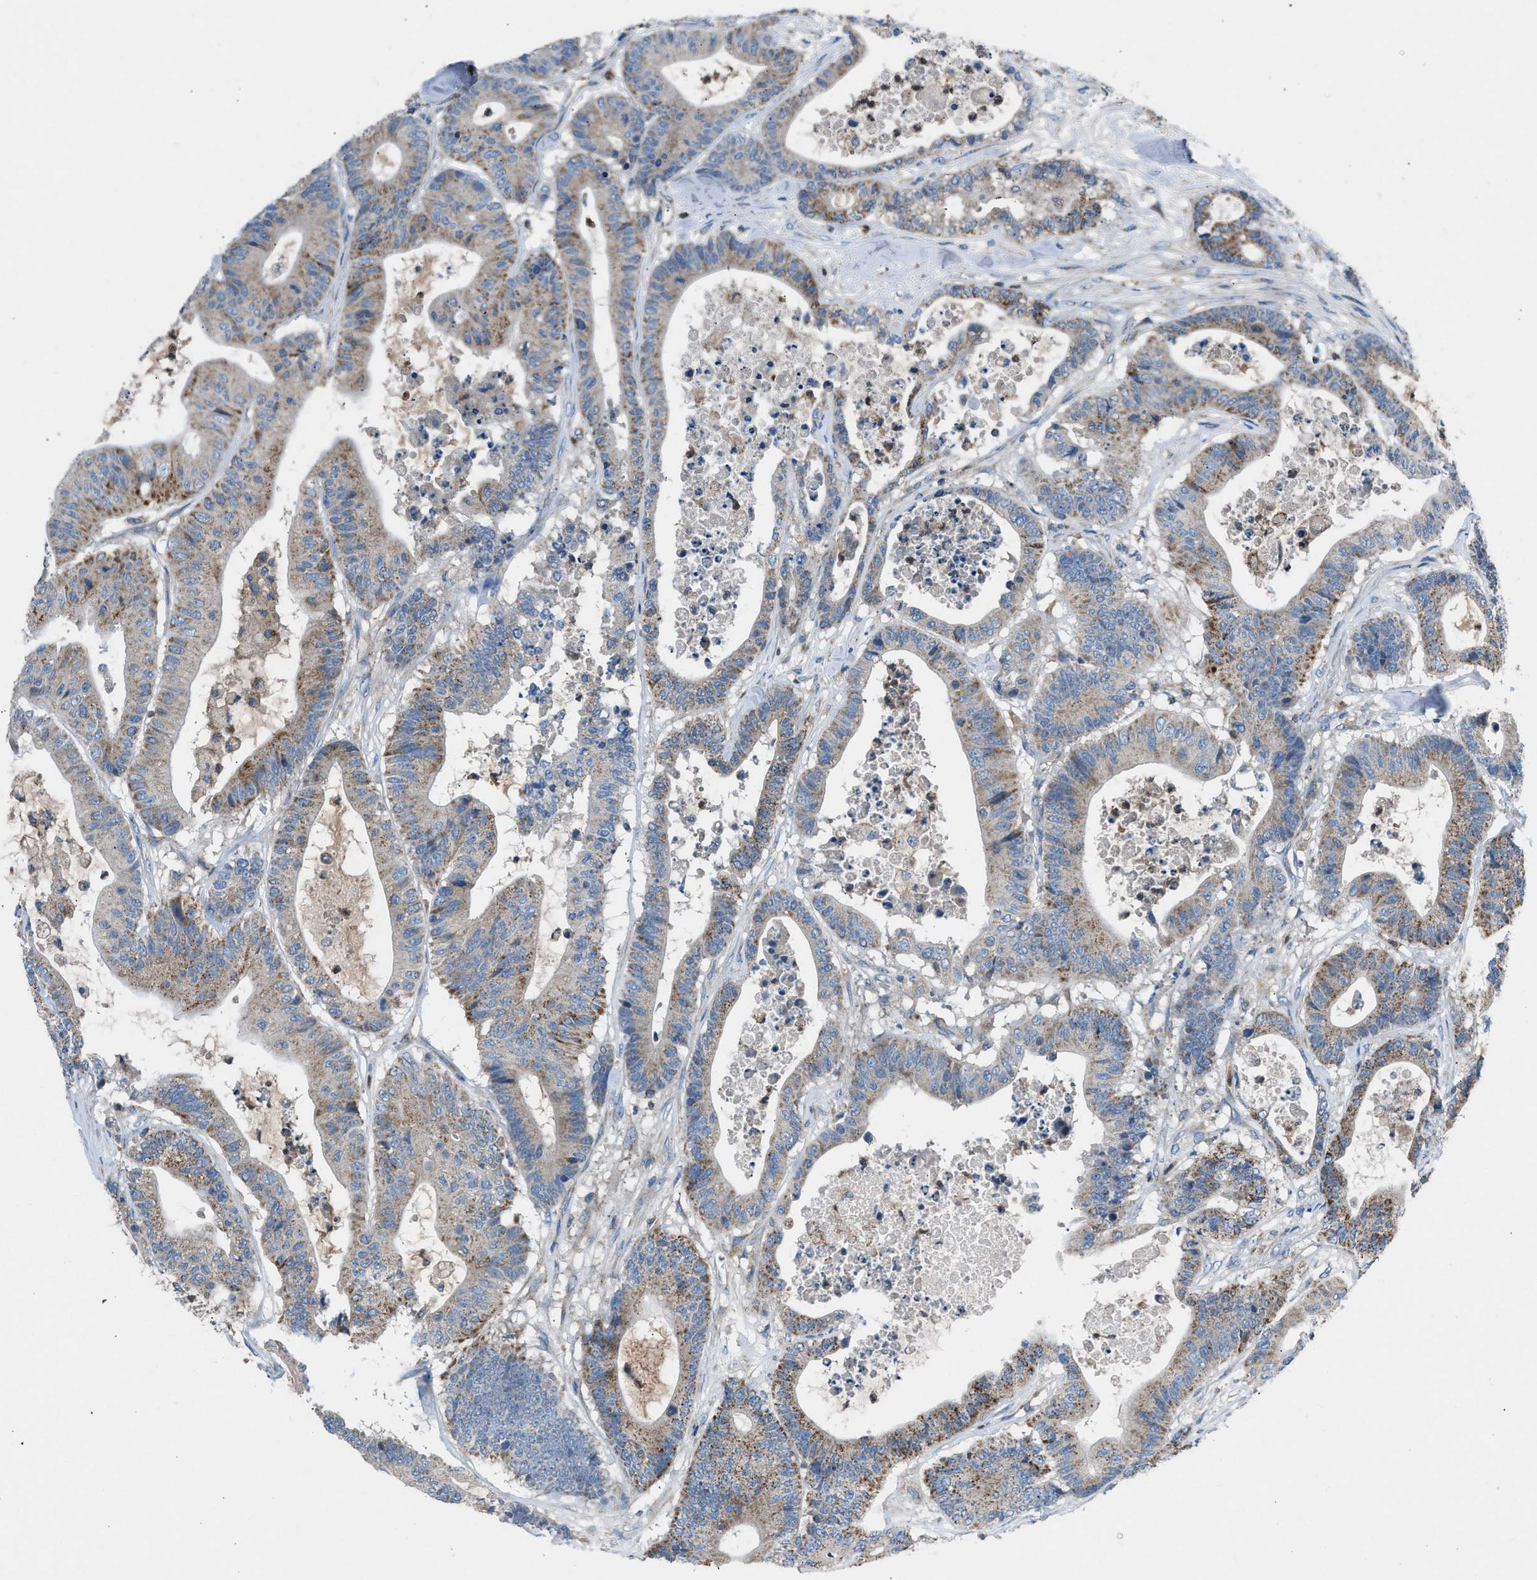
{"staining": {"intensity": "moderate", "quantity": "25%-75%", "location": "cytoplasmic/membranous"}, "tissue": "colorectal cancer", "cell_type": "Tumor cells", "image_type": "cancer", "snomed": [{"axis": "morphology", "description": "Adenocarcinoma, NOS"}, {"axis": "topography", "description": "Colon"}], "caption": "Protein analysis of colorectal adenocarcinoma tissue demonstrates moderate cytoplasmic/membranous expression in about 25%-75% of tumor cells.", "gene": "GRK6", "patient": {"sex": "female", "age": 84}}